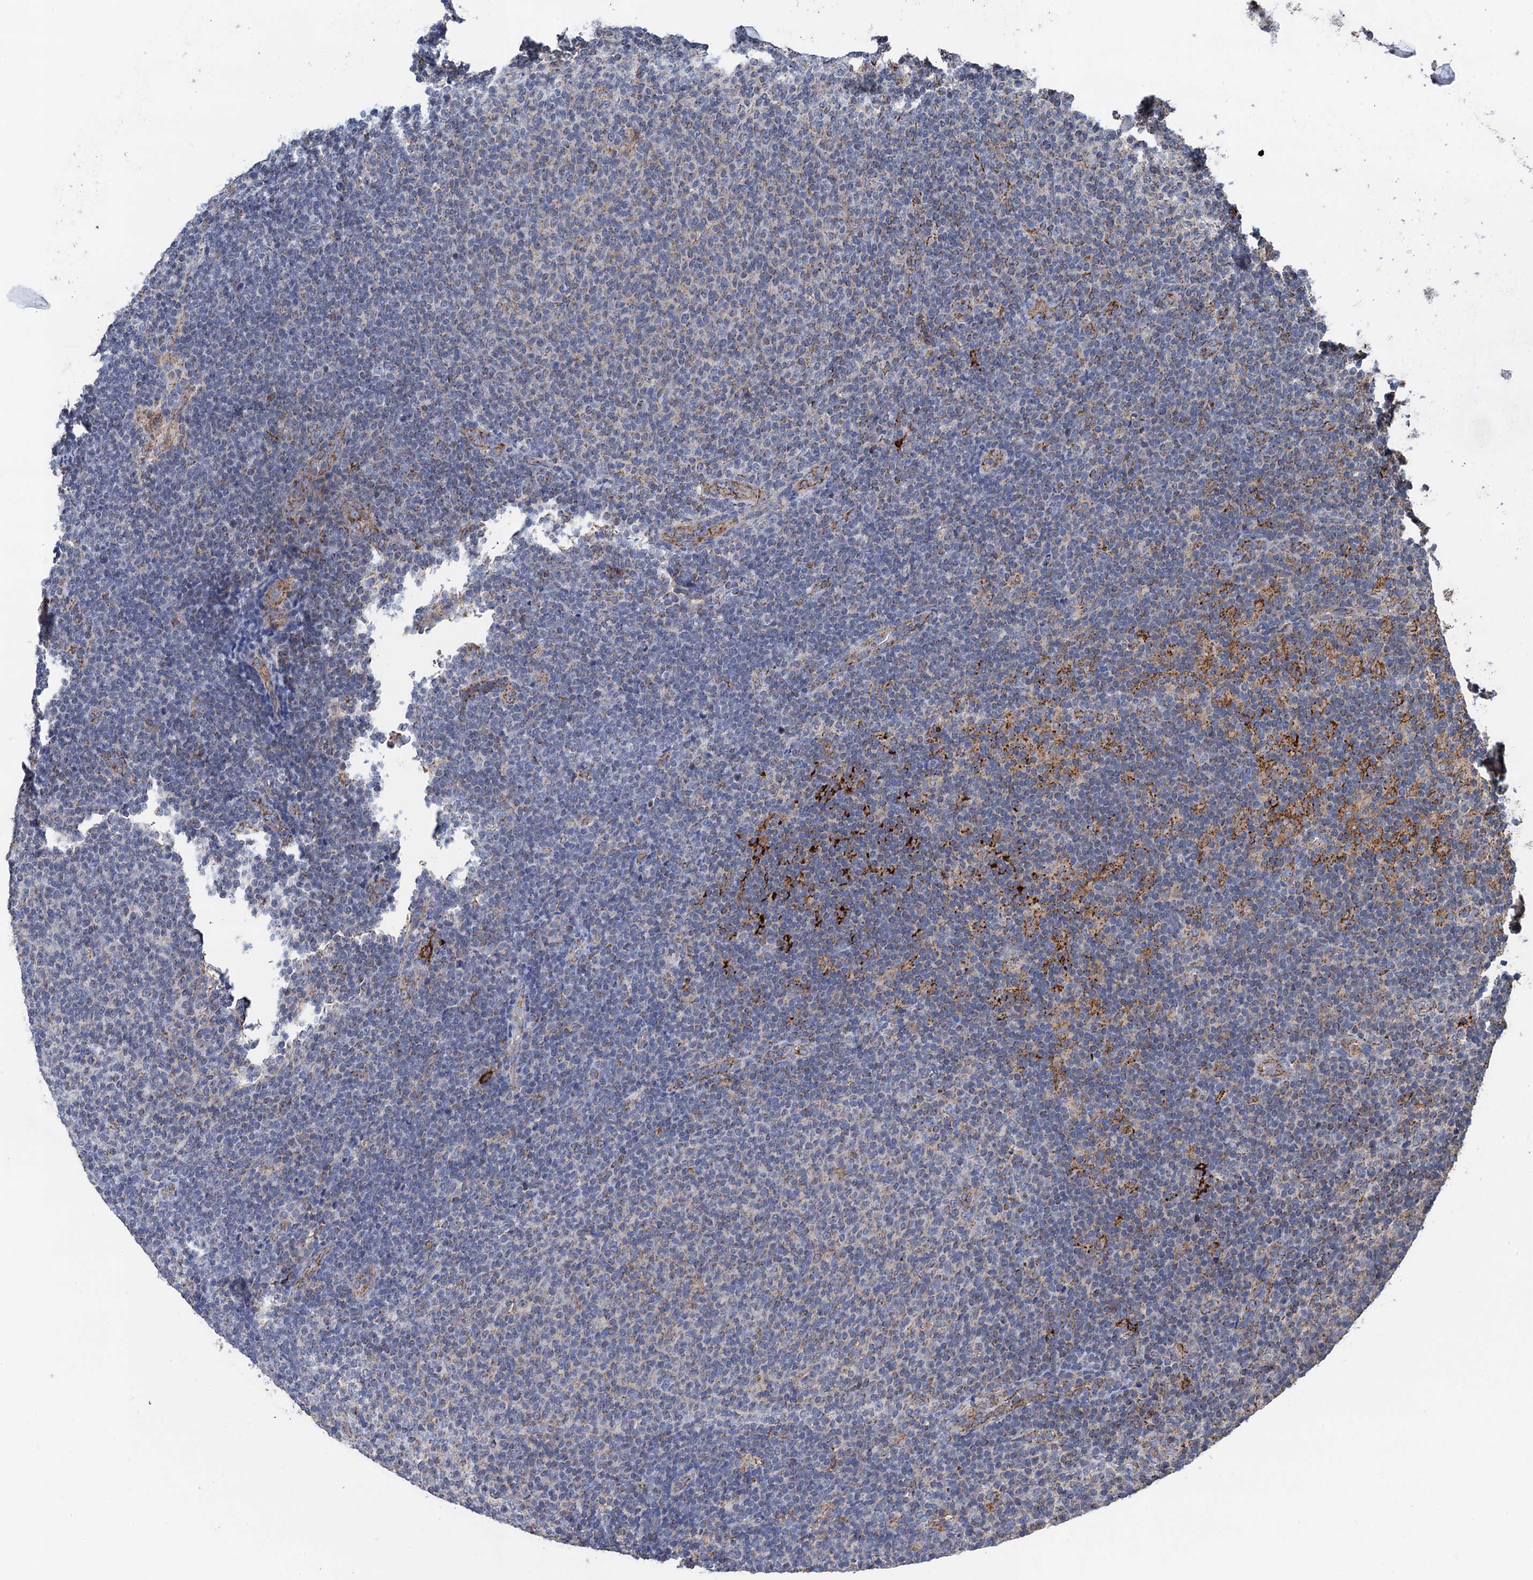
{"staining": {"intensity": "moderate", "quantity": "<25%", "location": "cytoplasmic/membranous"}, "tissue": "lymphoma", "cell_type": "Tumor cells", "image_type": "cancer", "snomed": [{"axis": "morphology", "description": "Malignant lymphoma, non-Hodgkin's type, Low grade"}, {"axis": "topography", "description": "Lymph node"}], "caption": "DAB (3,3'-diaminobenzidine) immunohistochemical staining of human low-grade malignant lymphoma, non-Hodgkin's type displays moderate cytoplasmic/membranous protein staining in approximately <25% of tumor cells.", "gene": "DGLUCY", "patient": {"sex": "male", "age": 66}}